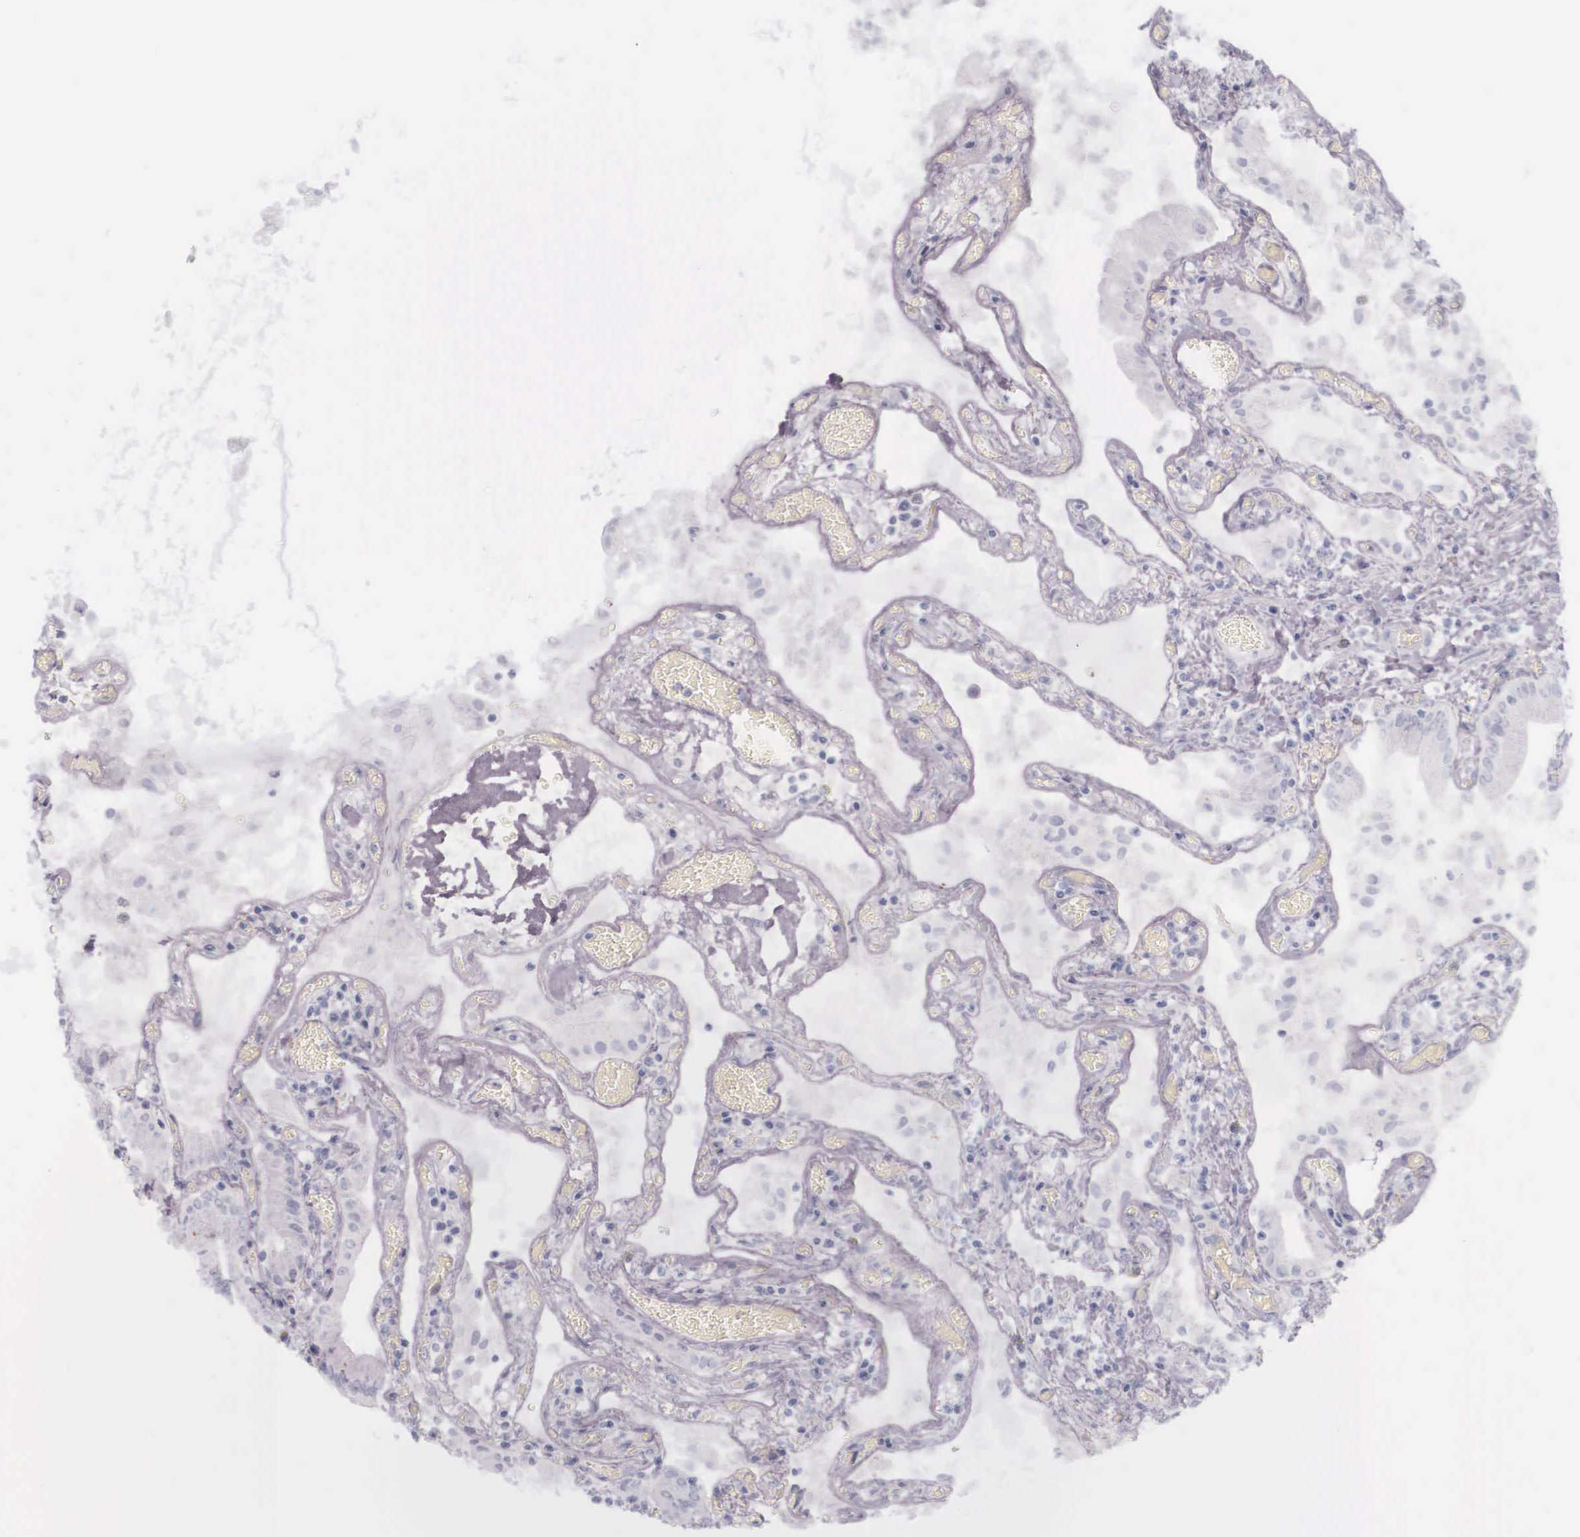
{"staining": {"intensity": "negative", "quantity": "none", "location": "none"}, "tissue": "gallbladder", "cell_type": "Glandular cells", "image_type": "normal", "snomed": [{"axis": "morphology", "description": "Normal tissue, NOS"}, {"axis": "topography", "description": "Gallbladder"}], "caption": "IHC micrograph of benign gallbladder stained for a protein (brown), which displays no staining in glandular cells. The staining is performed using DAB (3,3'-diaminobenzidine) brown chromogen with nuclei counter-stained in using hematoxylin.", "gene": "KRT14", "patient": {"sex": "male", "age": 73}}